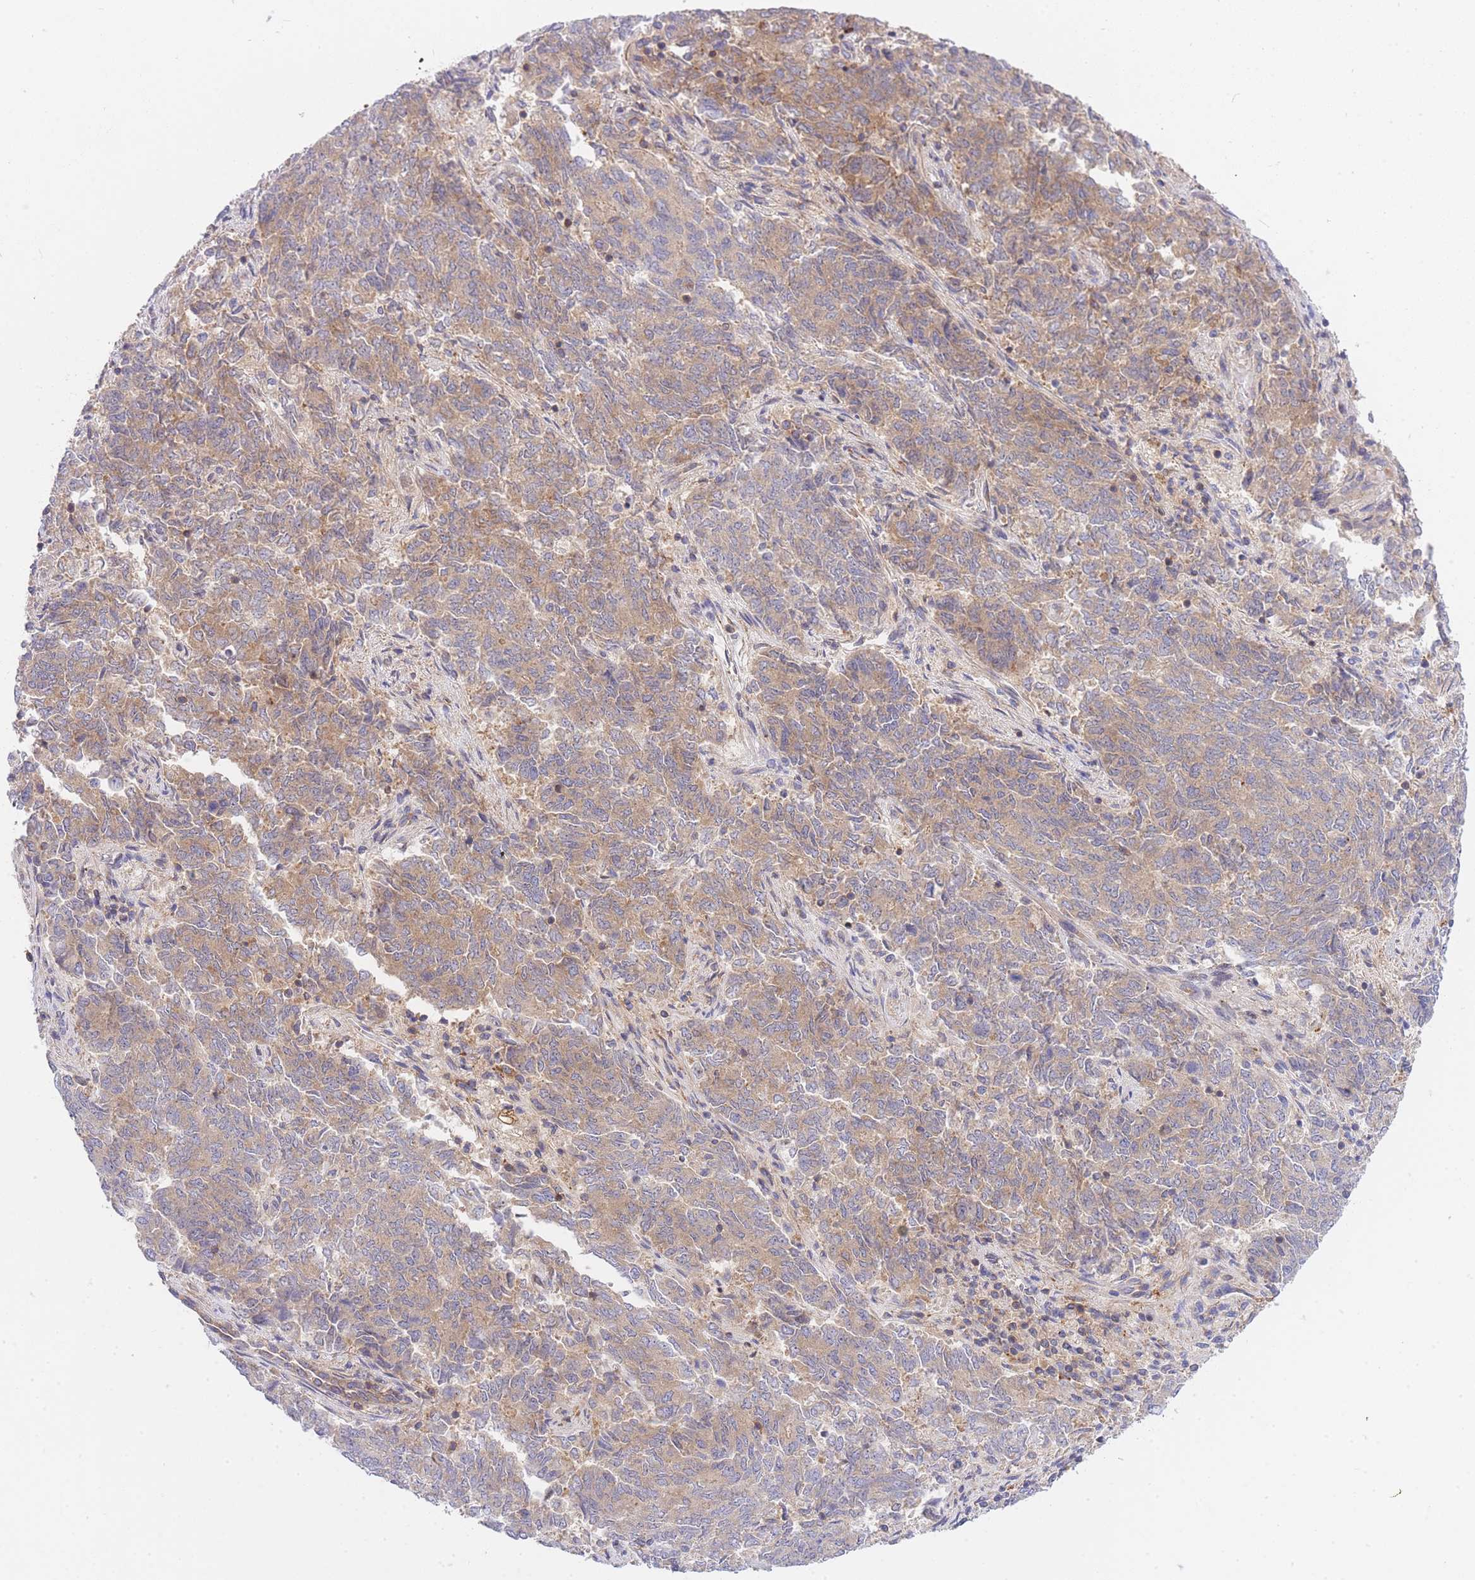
{"staining": {"intensity": "moderate", "quantity": ">75%", "location": "cytoplasmic/membranous"}, "tissue": "endometrial cancer", "cell_type": "Tumor cells", "image_type": "cancer", "snomed": [{"axis": "morphology", "description": "Adenocarcinoma, NOS"}, {"axis": "topography", "description": "Endometrium"}], "caption": "High-power microscopy captured an IHC photomicrograph of endometrial cancer, revealing moderate cytoplasmic/membranous positivity in about >75% of tumor cells.", "gene": "EIF2B2", "patient": {"sex": "female", "age": 80}}